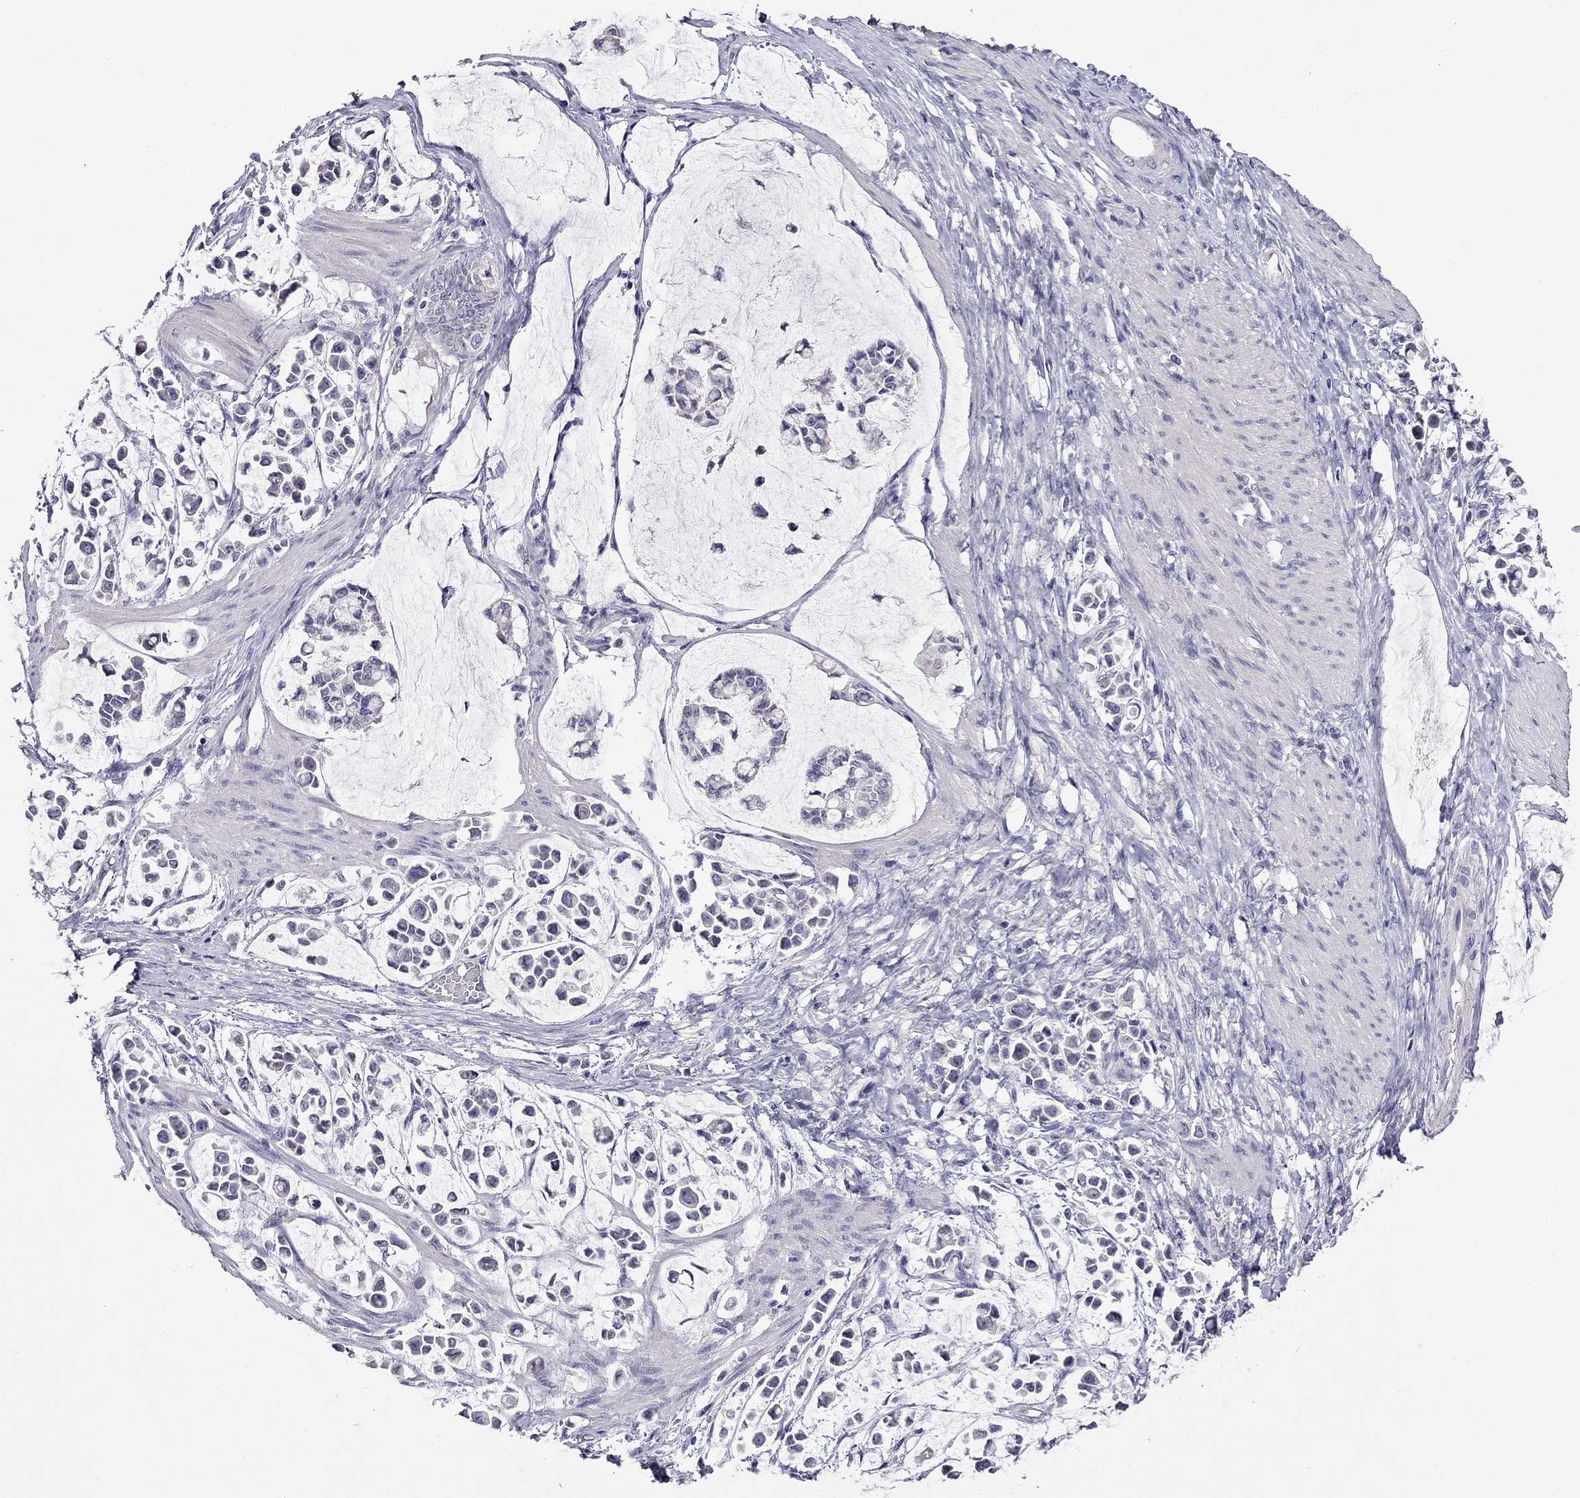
{"staining": {"intensity": "negative", "quantity": "none", "location": "none"}, "tissue": "stomach cancer", "cell_type": "Tumor cells", "image_type": "cancer", "snomed": [{"axis": "morphology", "description": "Adenocarcinoma, NOS"}, {"axis": "topography", "description": "Stomach"}], "caption": "Tumor cells show no significant staining in stomach cancer (adenocarcinoma). (DAB IHC, high magnification).", "gene": "STAR", "patient": {"sex": "male", "age": 82}}